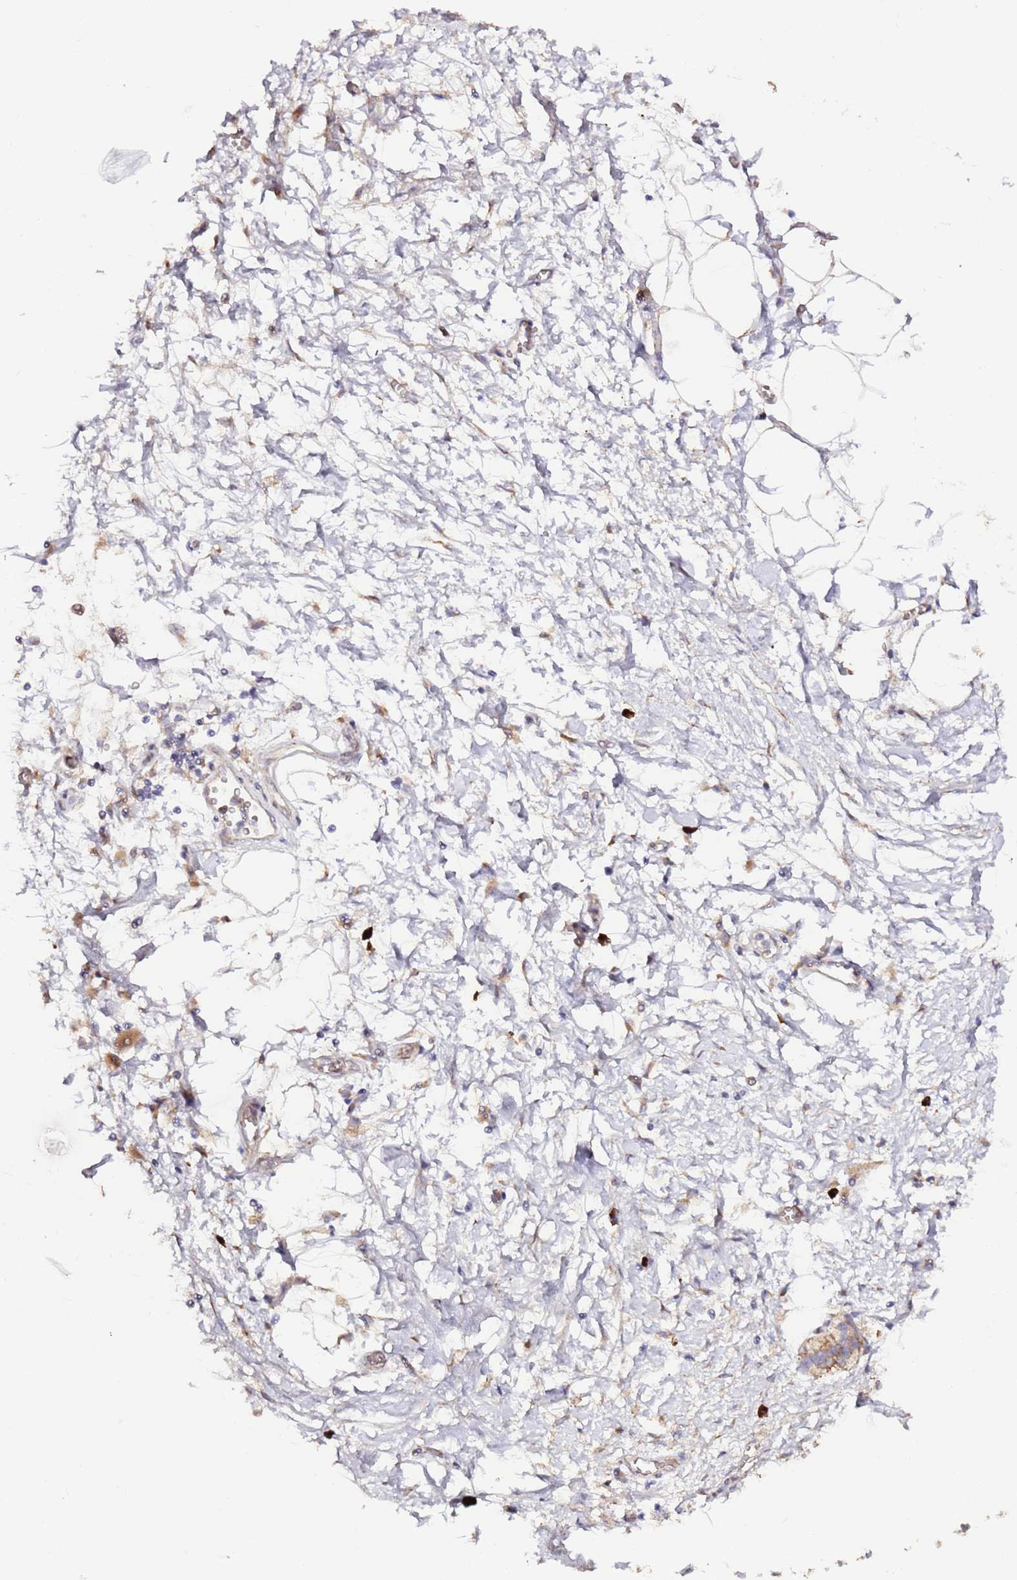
{"staining": {"intensity": "negative", "quantity": "none", "location": "none"}, "tissue": "adipose tissue", "cell_type": "Adipocytes", "image_type": "normal", "snomed": [{"axis": "morphology", "description": "Normal tissue, NOS"}, {"axis": "morphology", "description": "Adenocarcinoma, NOS"}, {"axis": "topography", "description": "Pancreas"}, {"axis": "topography", "description": "Peripheral nerve tissue"}], "caption": "Adipocytes are negative for protein expression in benign human adipose tissue. (IHC, brightfield microscopy, high magnification).", "gene": "HSD17B7", "patient": {"sex": "male", "age": 59}}